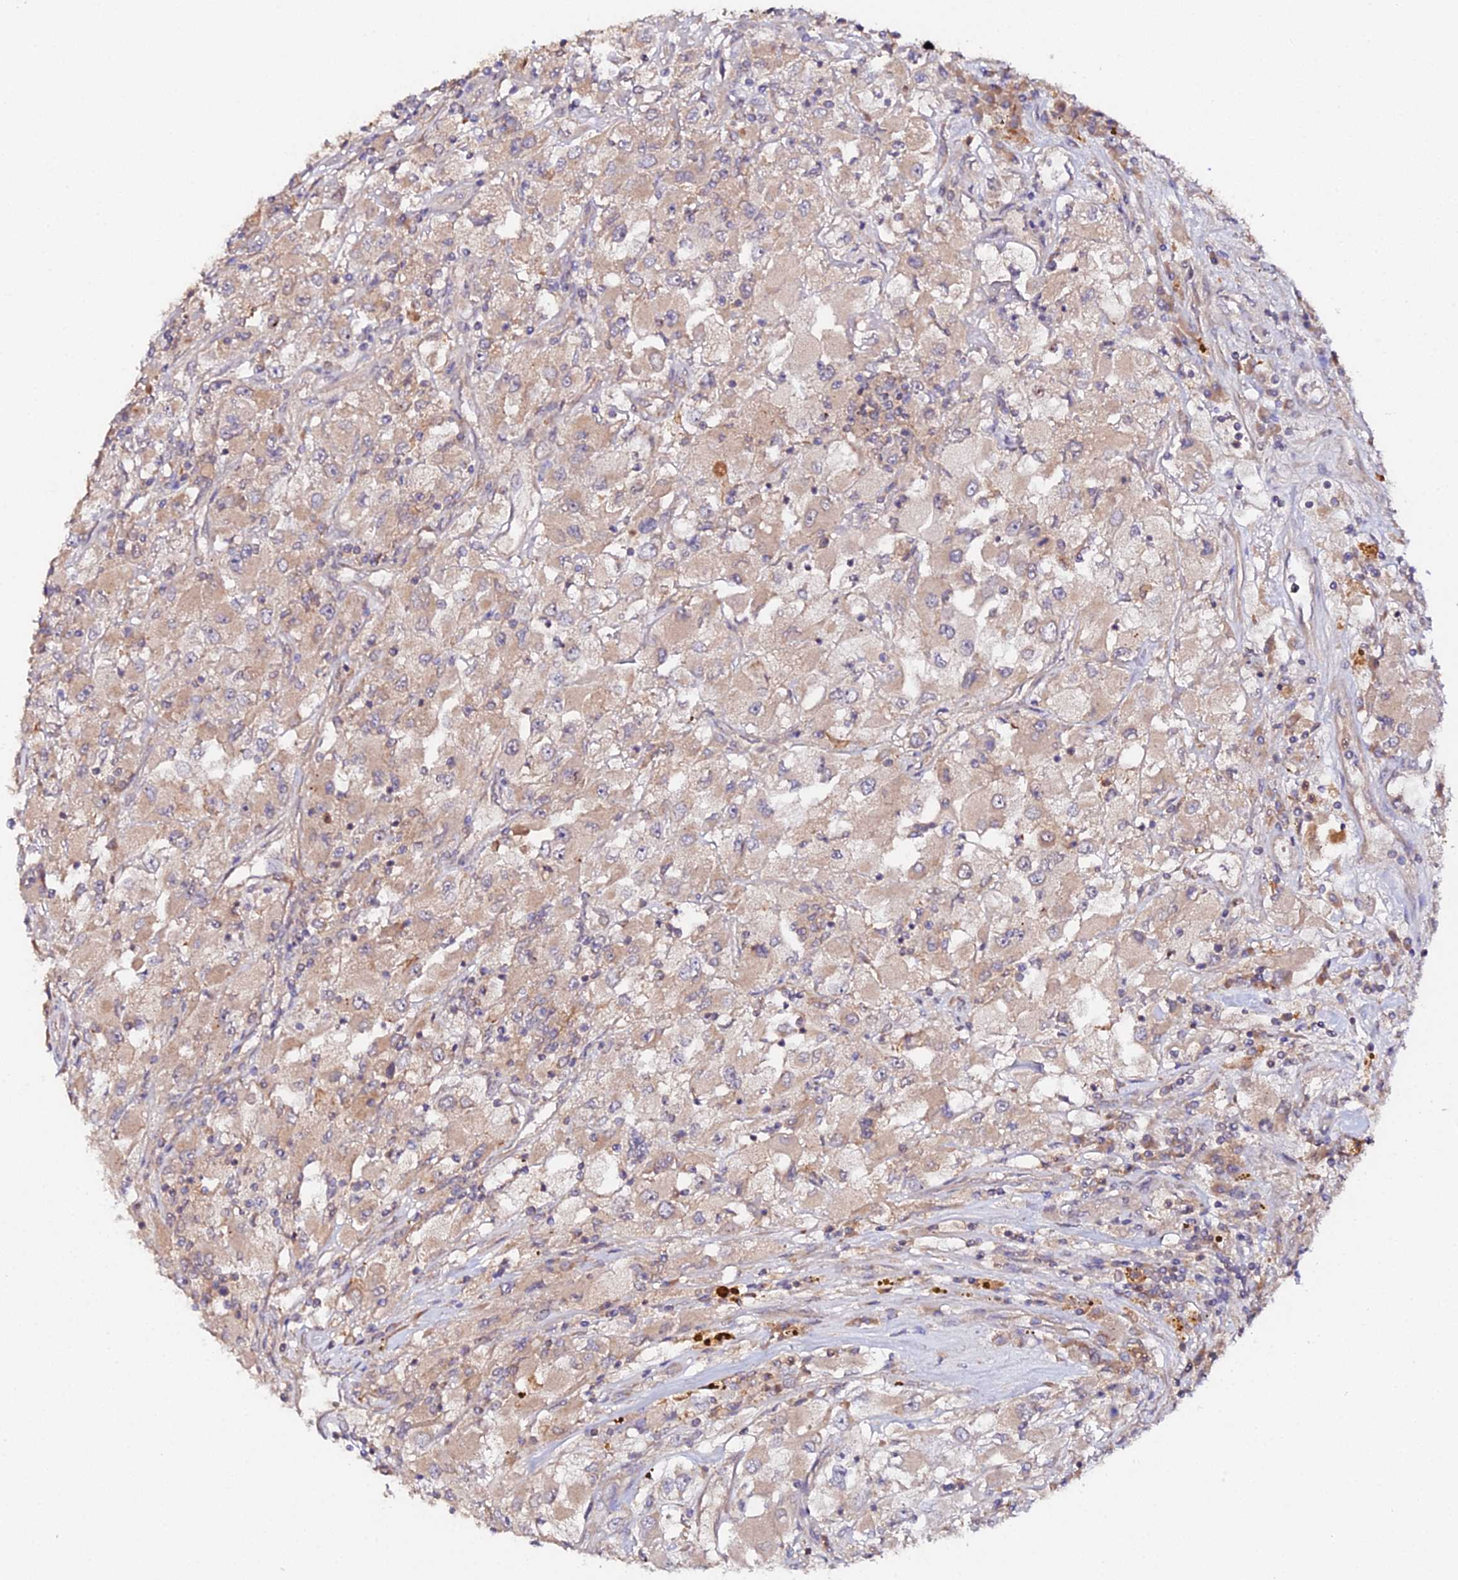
{"staining": {"intensity": "weak", "quantity": ">75%", "location": "cytoplasmic/membranous"}, "tissue": "renal cancer", "cell_type": "Tumor cells", "image_type": "cancer", "snomed": [{"axis": "morphology", "description": "Adenocarcinoma, NOS"}, {"axis": "topography", "description": "Kidney"}], "caption": "Immunohistochemistry of human renal adenocarcinoma exhibits low levels of weak cytoplasmic/membranous expression in about >75% of tumor cells.", "gene": "TRIM26", "patient": {"sex": "female", "age": 52}}